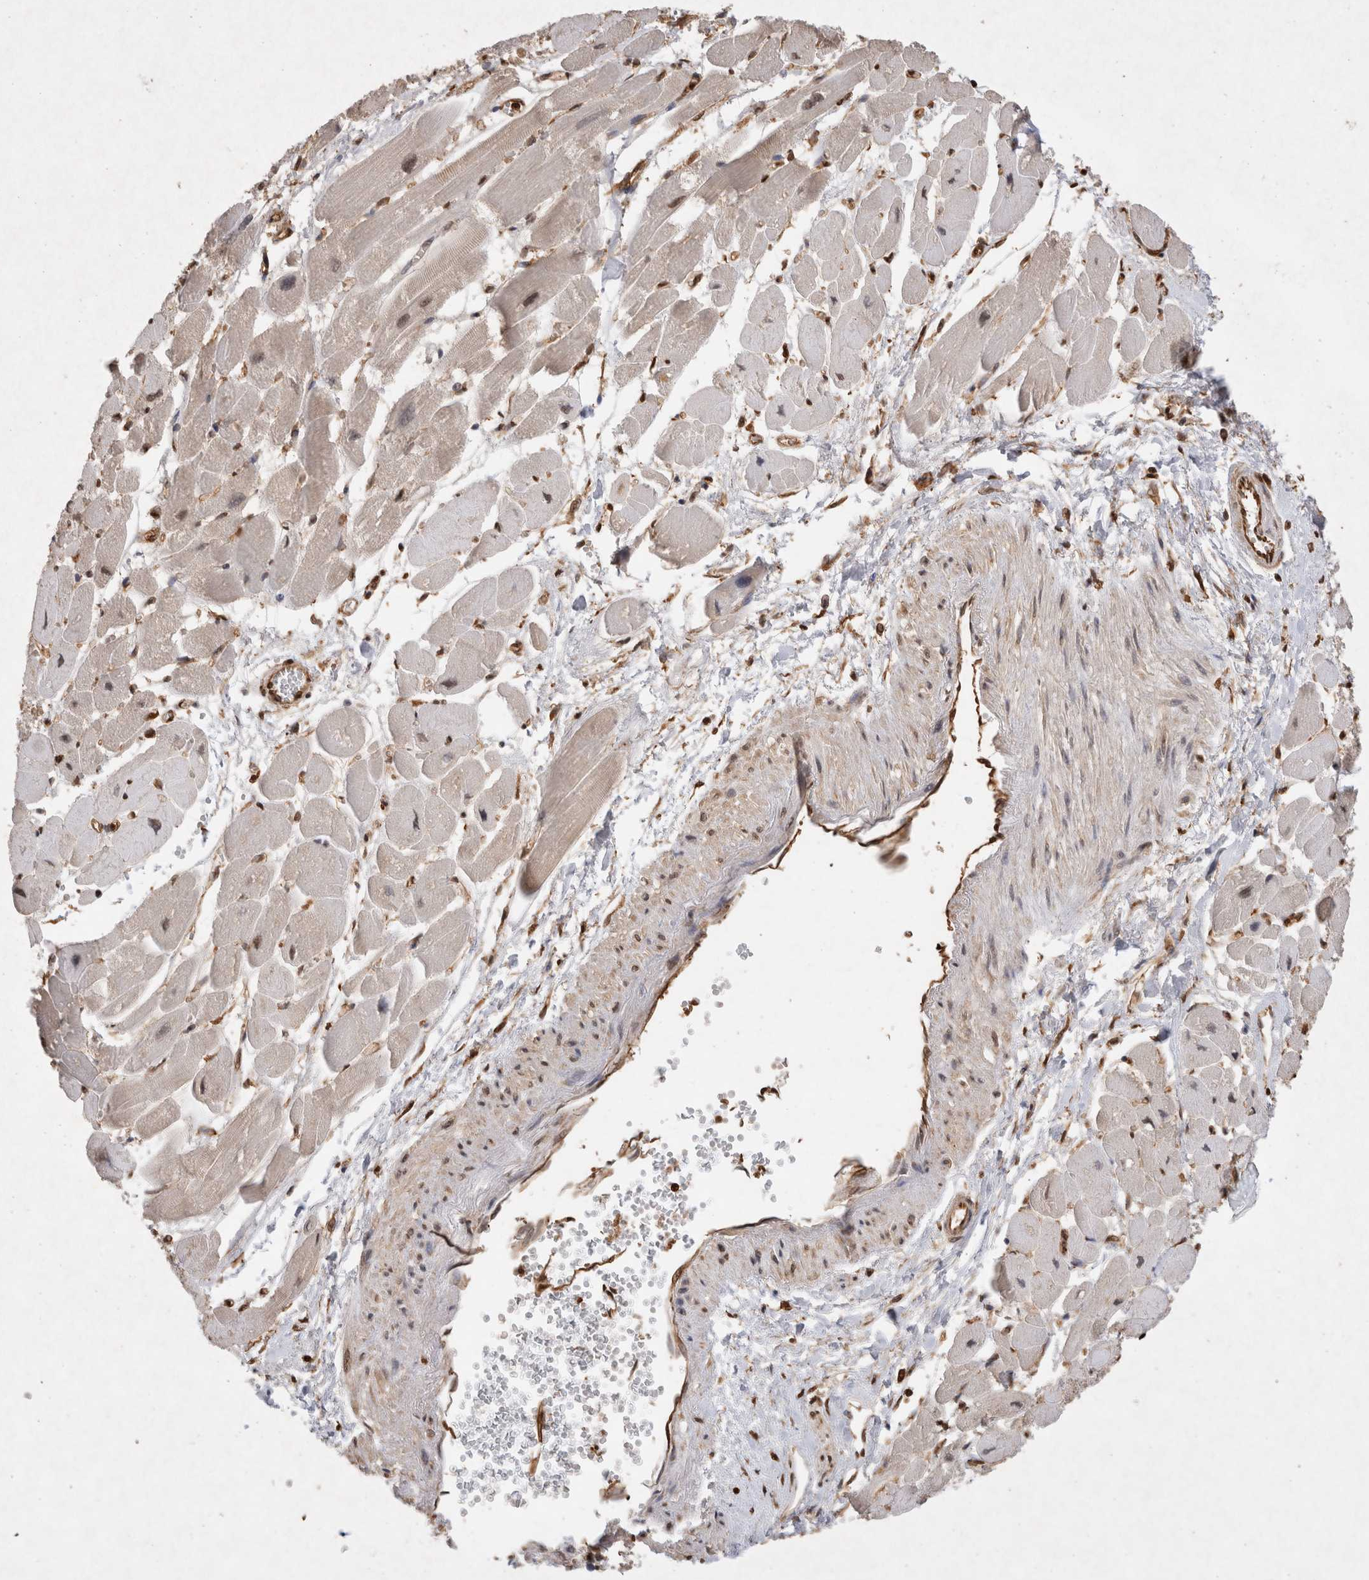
{"staining": {"intensity": "moderate", "quantity": "<25%", "location": "nuclear"}, "tissue": "heart muscle", "cell_type": "Cardiomyocytes", "image_type": "normal", "snomed": [{"axis": "morphology", "description": "Normal tissue, NOS"}, {"axis": "topography", "description": "Heart"}], "caption": "Moderate nuclear positivity for a protein is seen in approximately <25% of cardiomyocytes of unremarkable heart muscle using IHC.", "gene": "HDGF", "patient": {"sex": "female", "age": 54}}